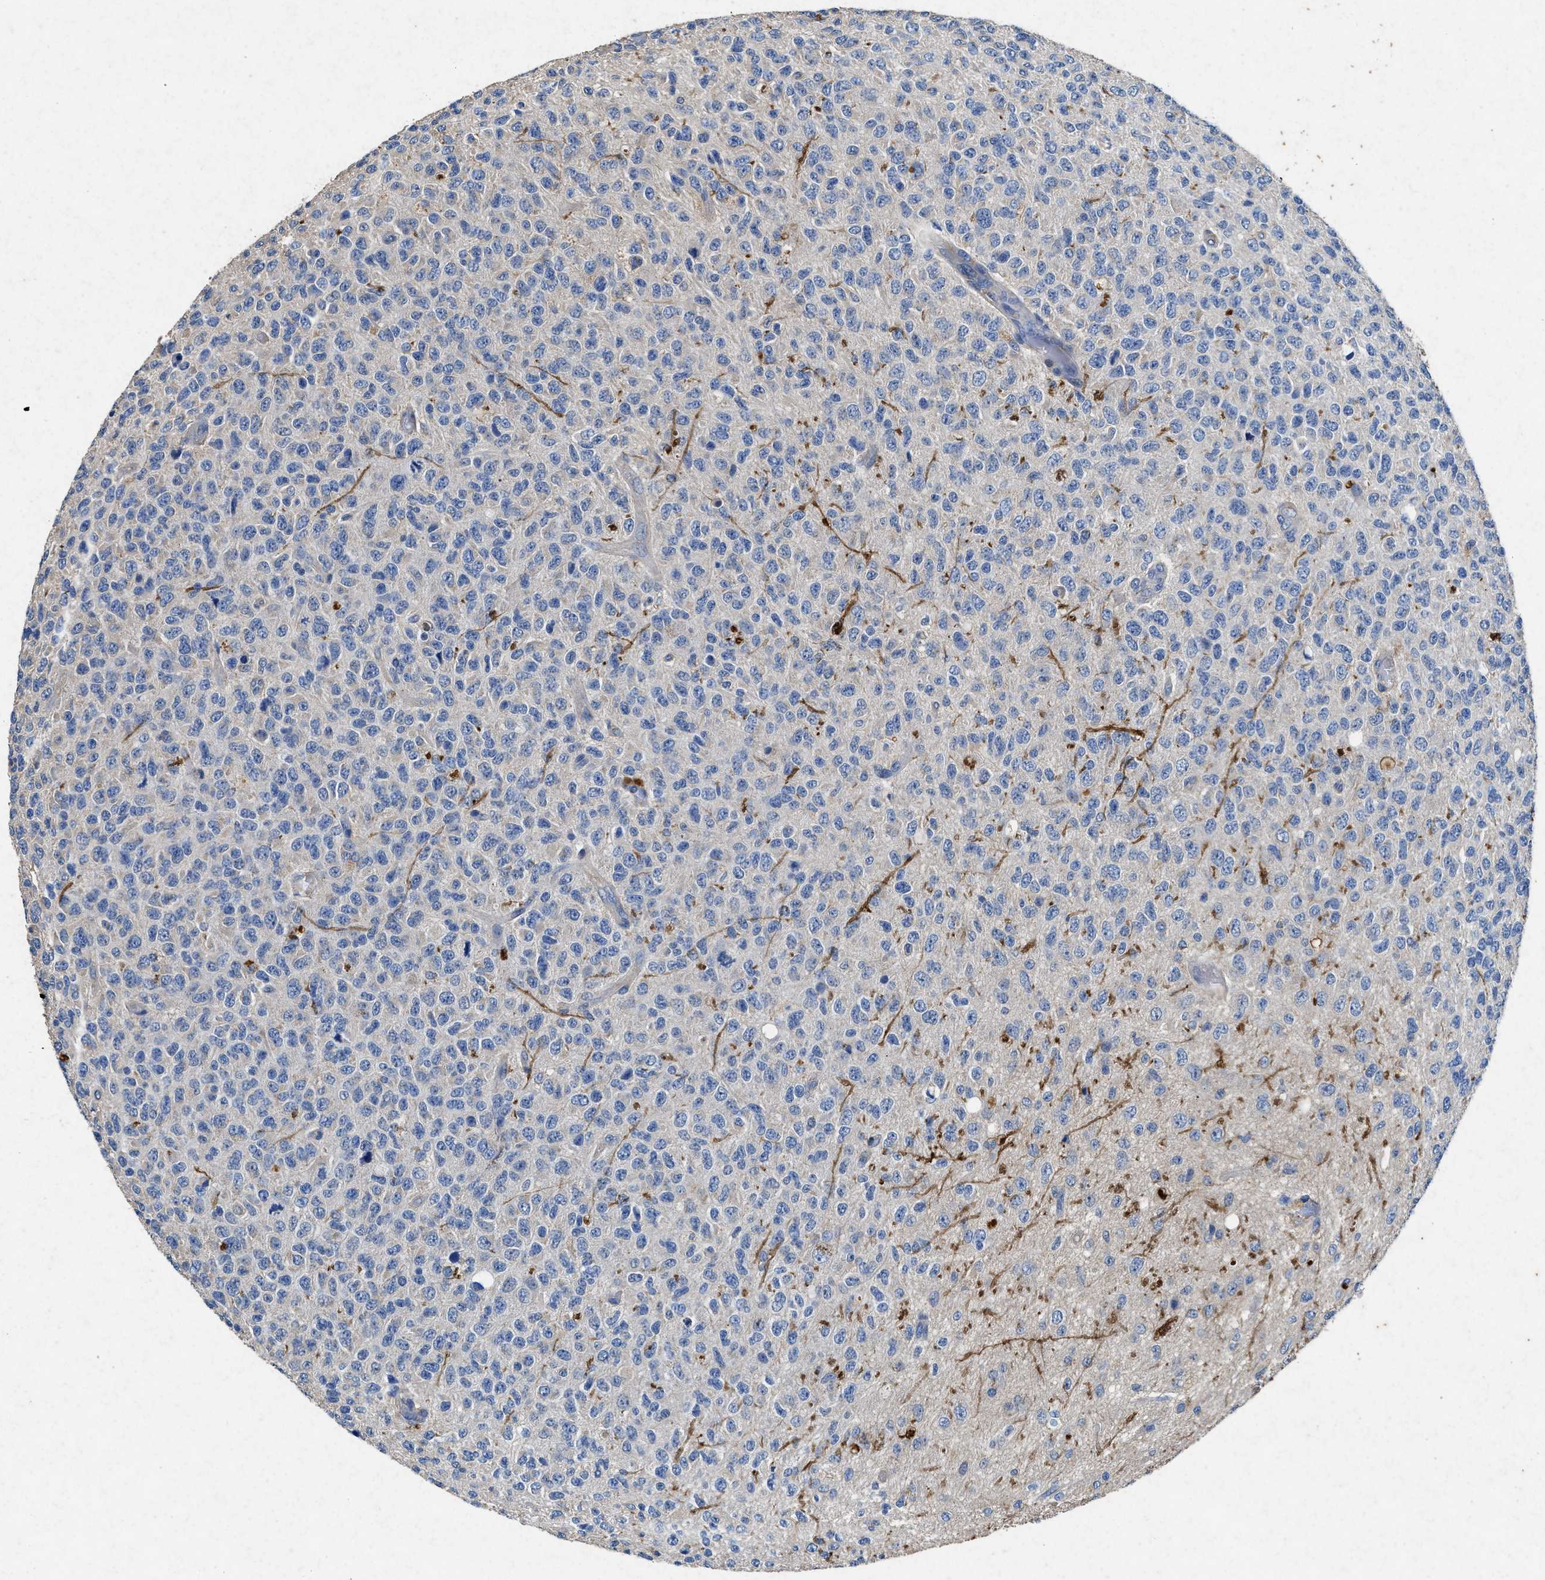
{"staining": {"intensity": "negative", "quantity": "none", "location": "none"}, "tissue": "glioma", "cell_type": "Tumor cells", "image_type": "cancer", "snomed": [{"axis": "morphology", "description": "Glioma, malignant, High grade"}, {"axis": "topography", "description": "pancreas cauda"}], "caption": "Immunohistochemistry histopathology image of neoplastic tissue: human glioma stained with DAB (3,3'-diaminobenzidine) displays no significant protein positivity in tumor cells. Brightfield microscopy of immunohistochemistry stained with DAB (3,3'-diaminobenzidine) (brown) and hematoxylin (blue), captured at high magnification.", "gene": "CDK15", "patient": {"sex": "male", "age": 60}}